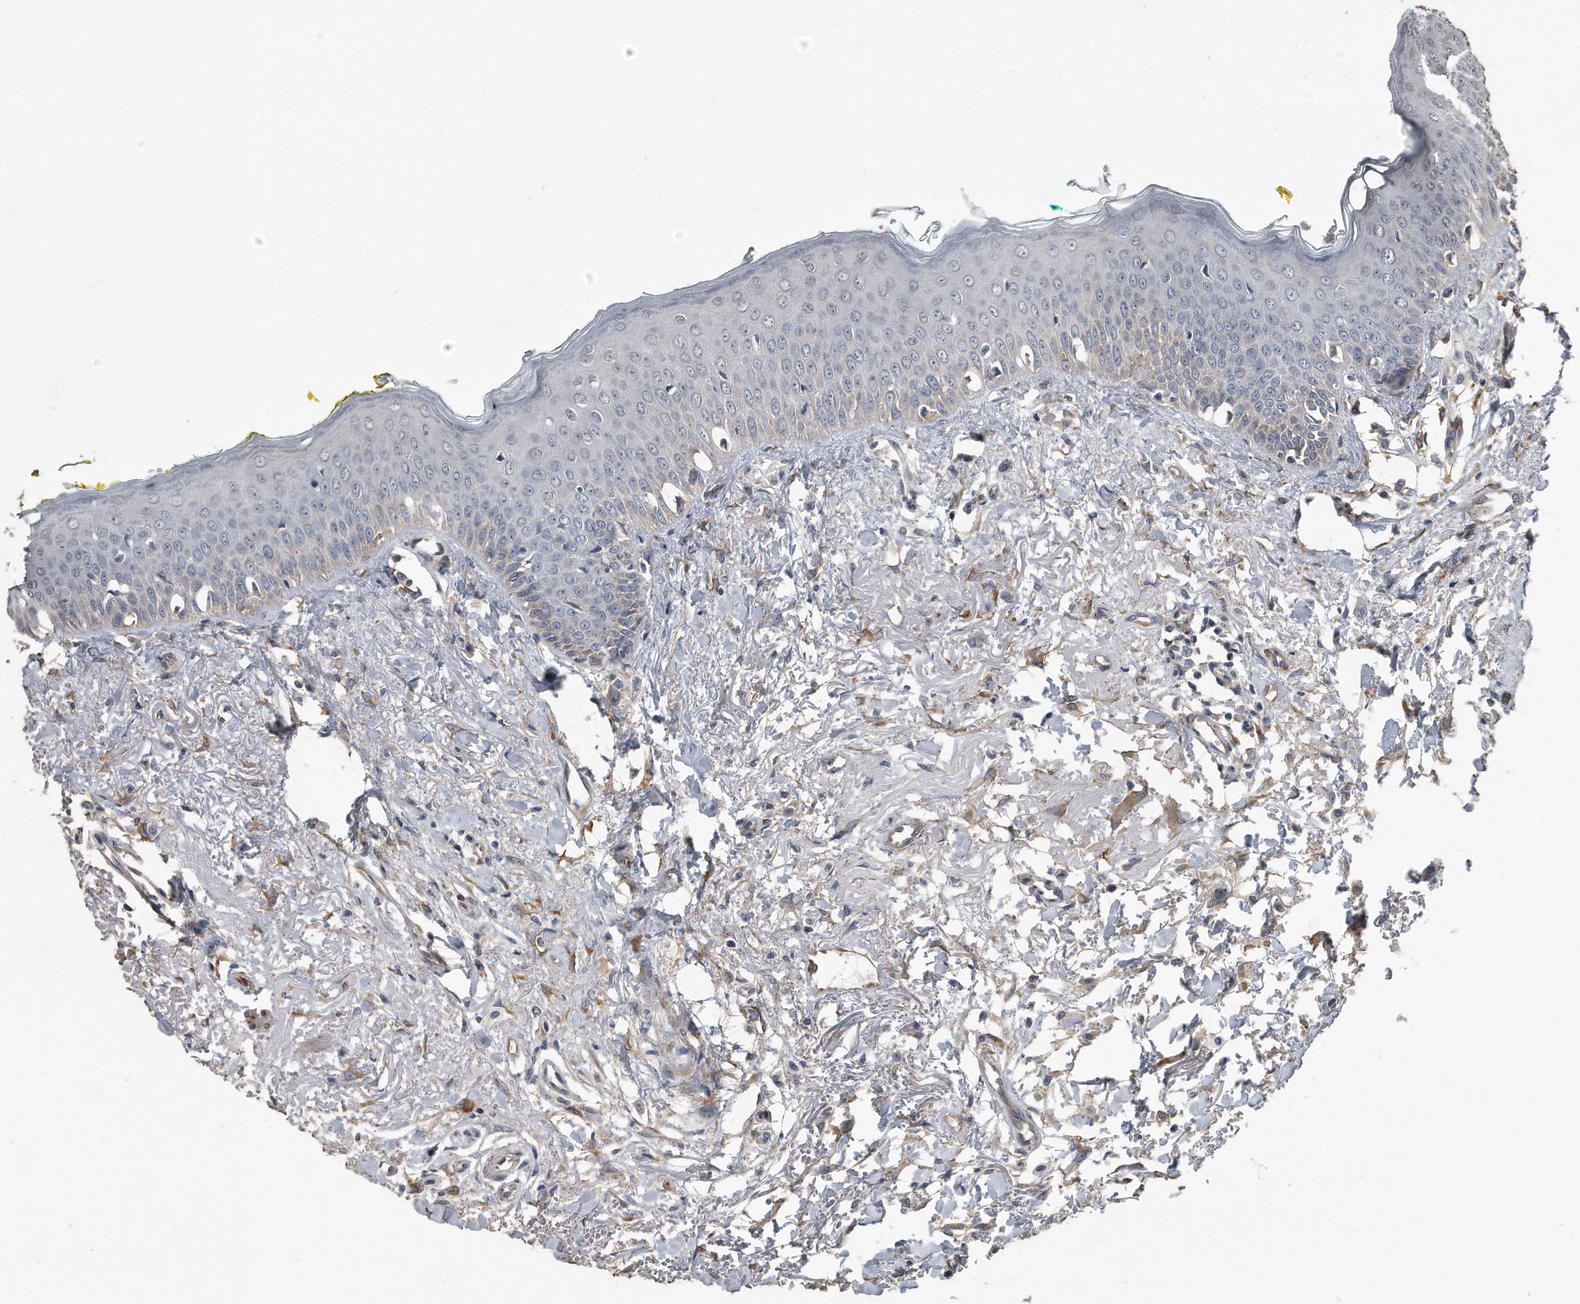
{"staining": {"intensity": "negative", "quantity": "none", "location": "none"}, "tissue": "oral mucosa", "cell_type": "Squamous epithelial cells", "image_type": "normal", "snomed": [{"axis": "morphology", "description": "Normal tissue, NOS"}, {"axis": "topography", "description": "Oral tissue"}], "caption": "DAB immunohistochemical staining of unremarkable human oral mucosa shows no significant staining in squamous epithelial cells.", "gene": "PCLO", "patient": {"sex": "female", "age": 70}}